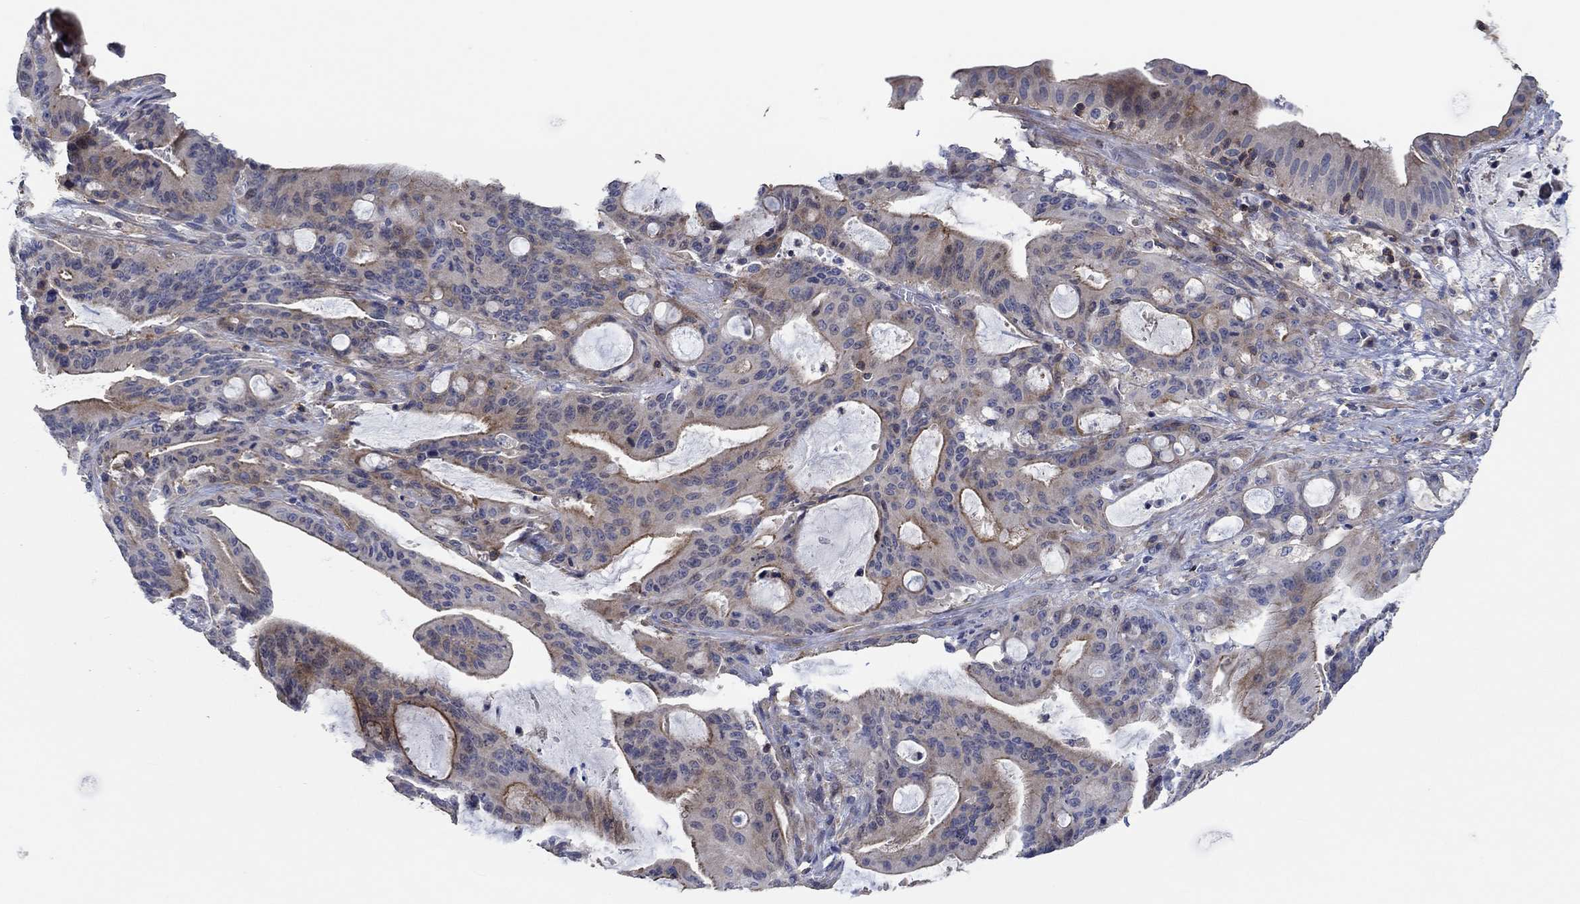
{"staining": {"intensity": "moderate", "quantity": "25%-75%", "location": "cytoplasmic/membranous"}, "tissue": "liver cancer", "cell_type": "Tumor cells", "image_type": "cancer", "snomed": [{"axis": "morphology", "description": "Cholangiocarcinoma"}, {"axis": "topography", "description": "Liver"}], "caption": "The histopathology image displays a brown stain indicating the presence of a protein in the cytoplasmic/membranous of tumor cells in liver cholangiocarcinoma.", "gene": "TNFAIP8L3", "patient": {"sex": "female", "age": 73}}